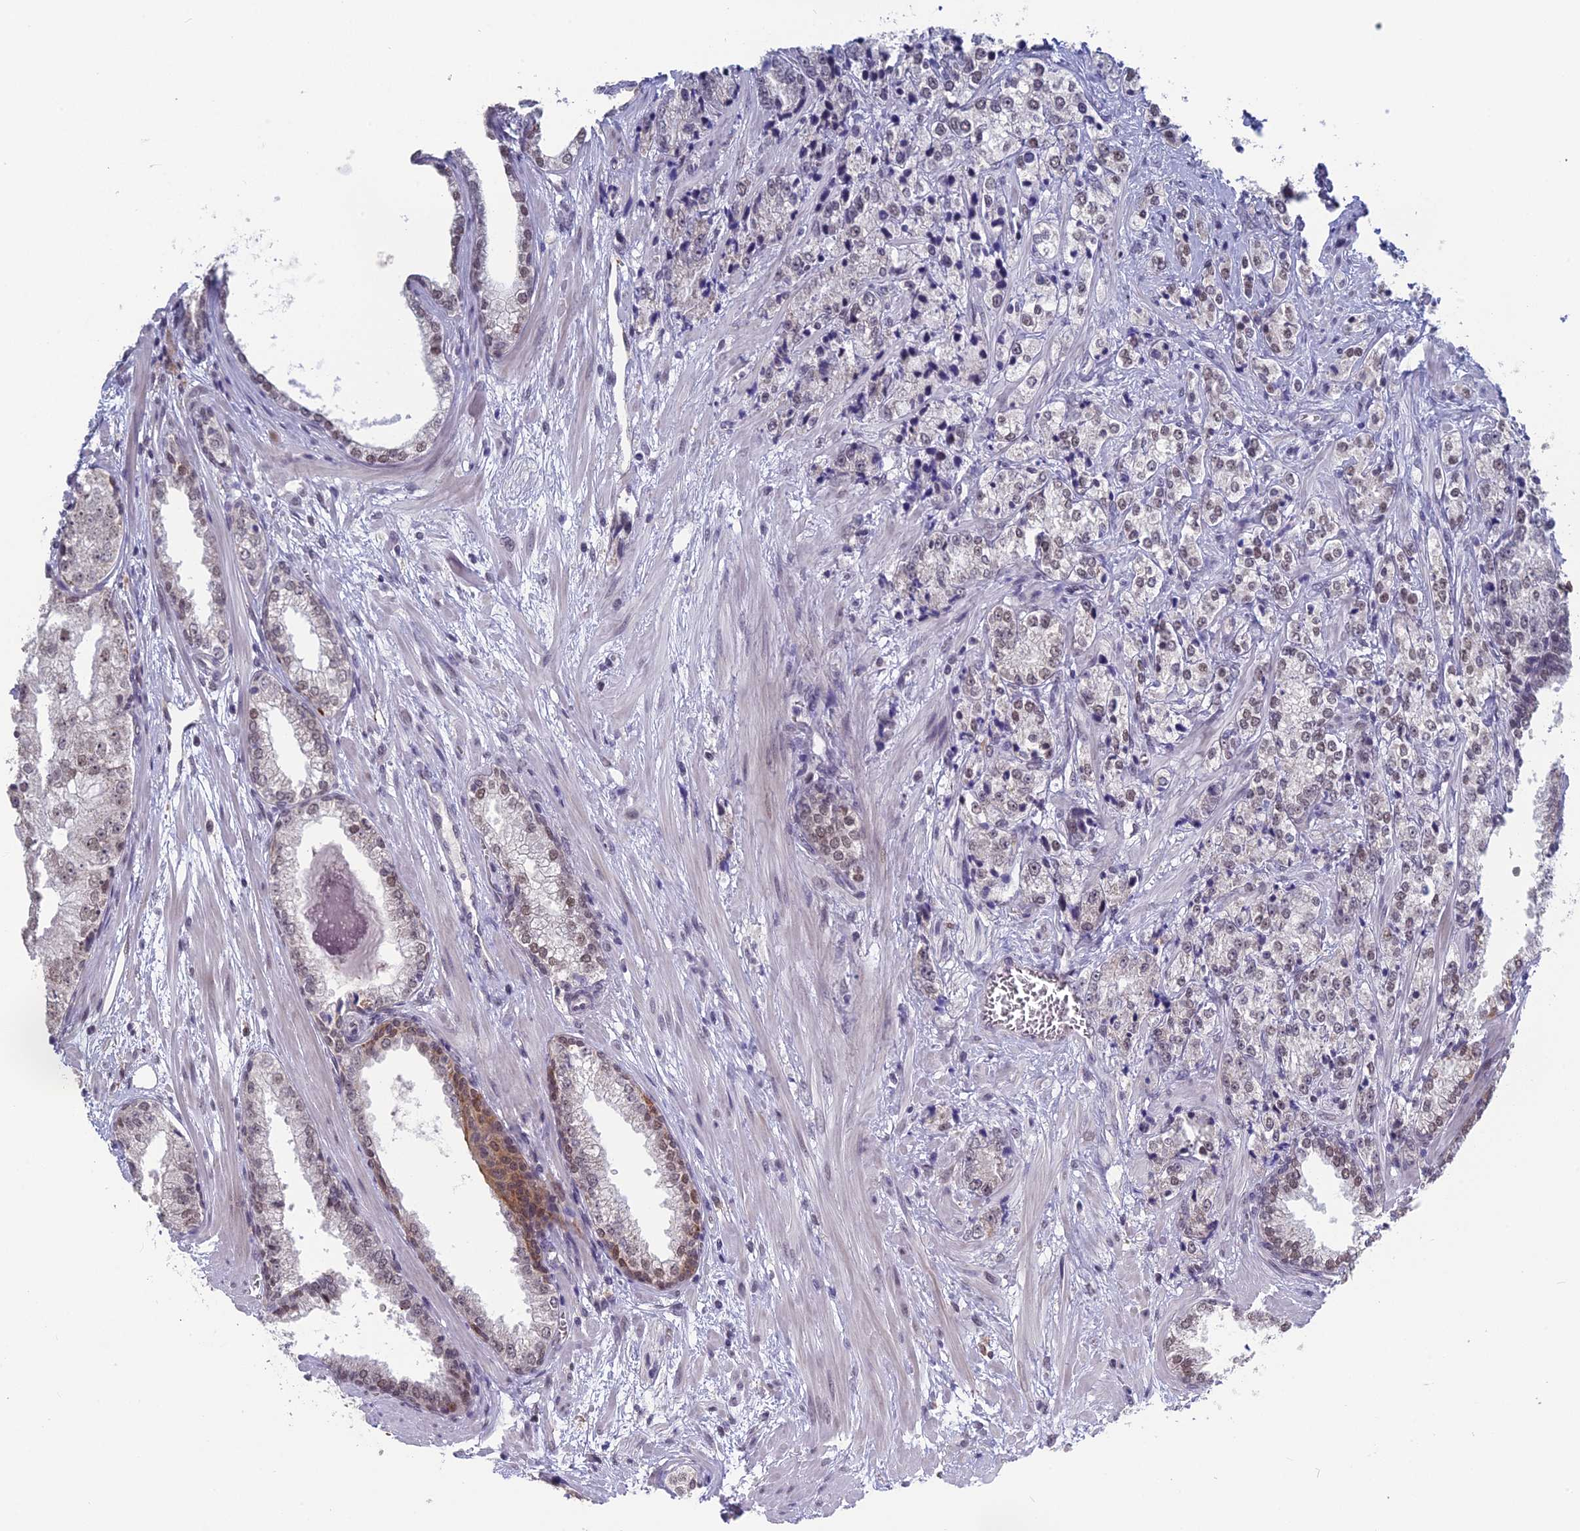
{"staining": {"intensity": "weak", "quantity": "25%-75%", "location": "nuclear"}, "tissue": "prostate cancer", "cell_type": "Tumor cells", "image_type": "cancer", "snomed": [{"axis": "morphology", "description": "Adenocarcinoma, High grade"}, {"axis": "topography", "description": "Prostate"}], "caption": "An image showing weak nuclear expression in about 25%-75% of tumor cells in prostate cancer, as visualized by brown immunohistochemical staining.", "gene": "MT-CO3", "patient": {"sex": "male", "age": 69}}